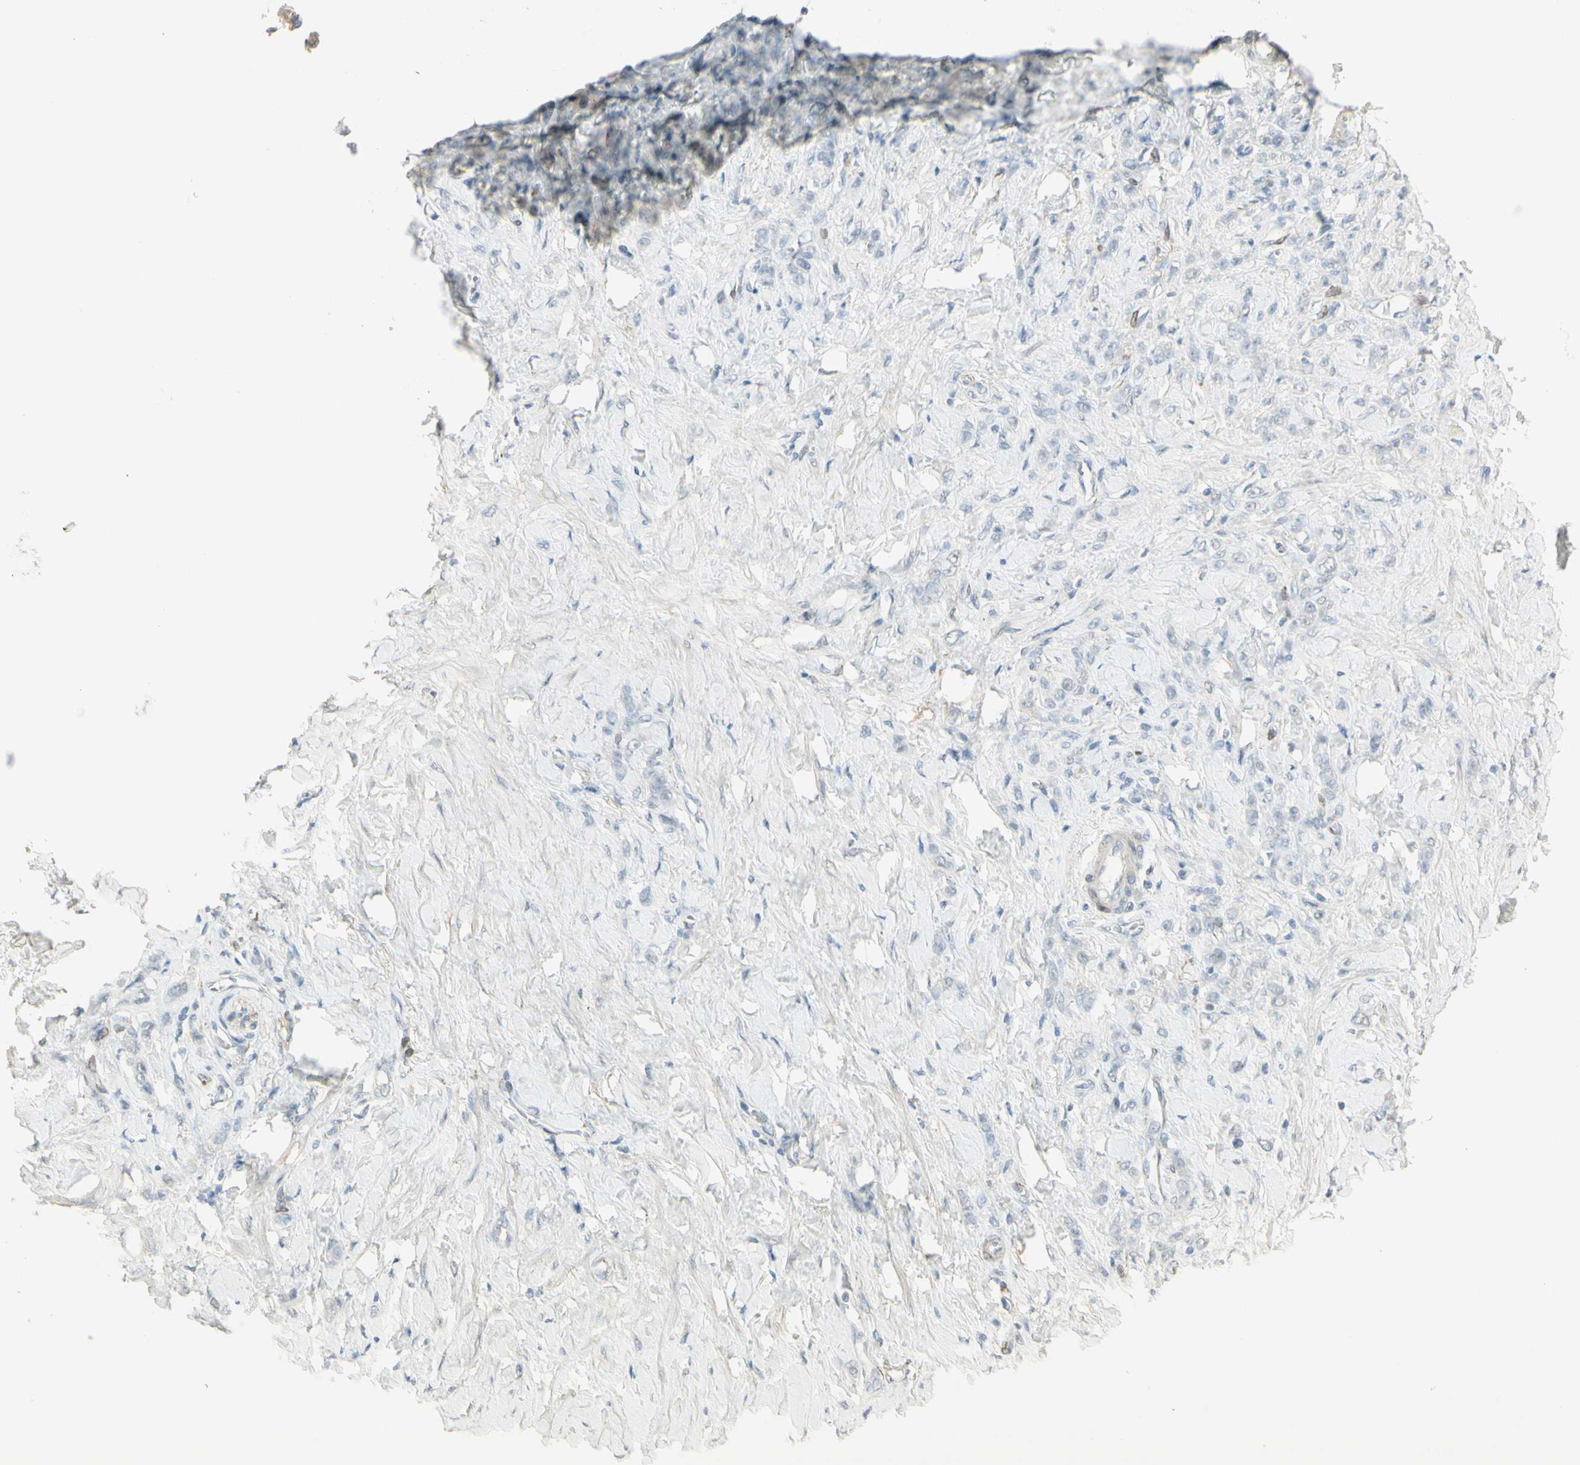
{"staining": {"intensity": "negative", "quantity": "none", "location": "none"}, "tissue": "stomach cancer", "cell_type": "Tumor cells", "image_type": "cancer", "snomed": [{"axis": "morphology", "description": "Adenocarcinoma, NOS"}, {"axis": "topography", "description": "Stomach"}], "caption": "Immunohistochemical staining of human adenocarcinoma (stomach) demonstrates no significant staining in tumor cells.", "gene": "MUC3A", "patient": {"sex": "male", "age": 82}}